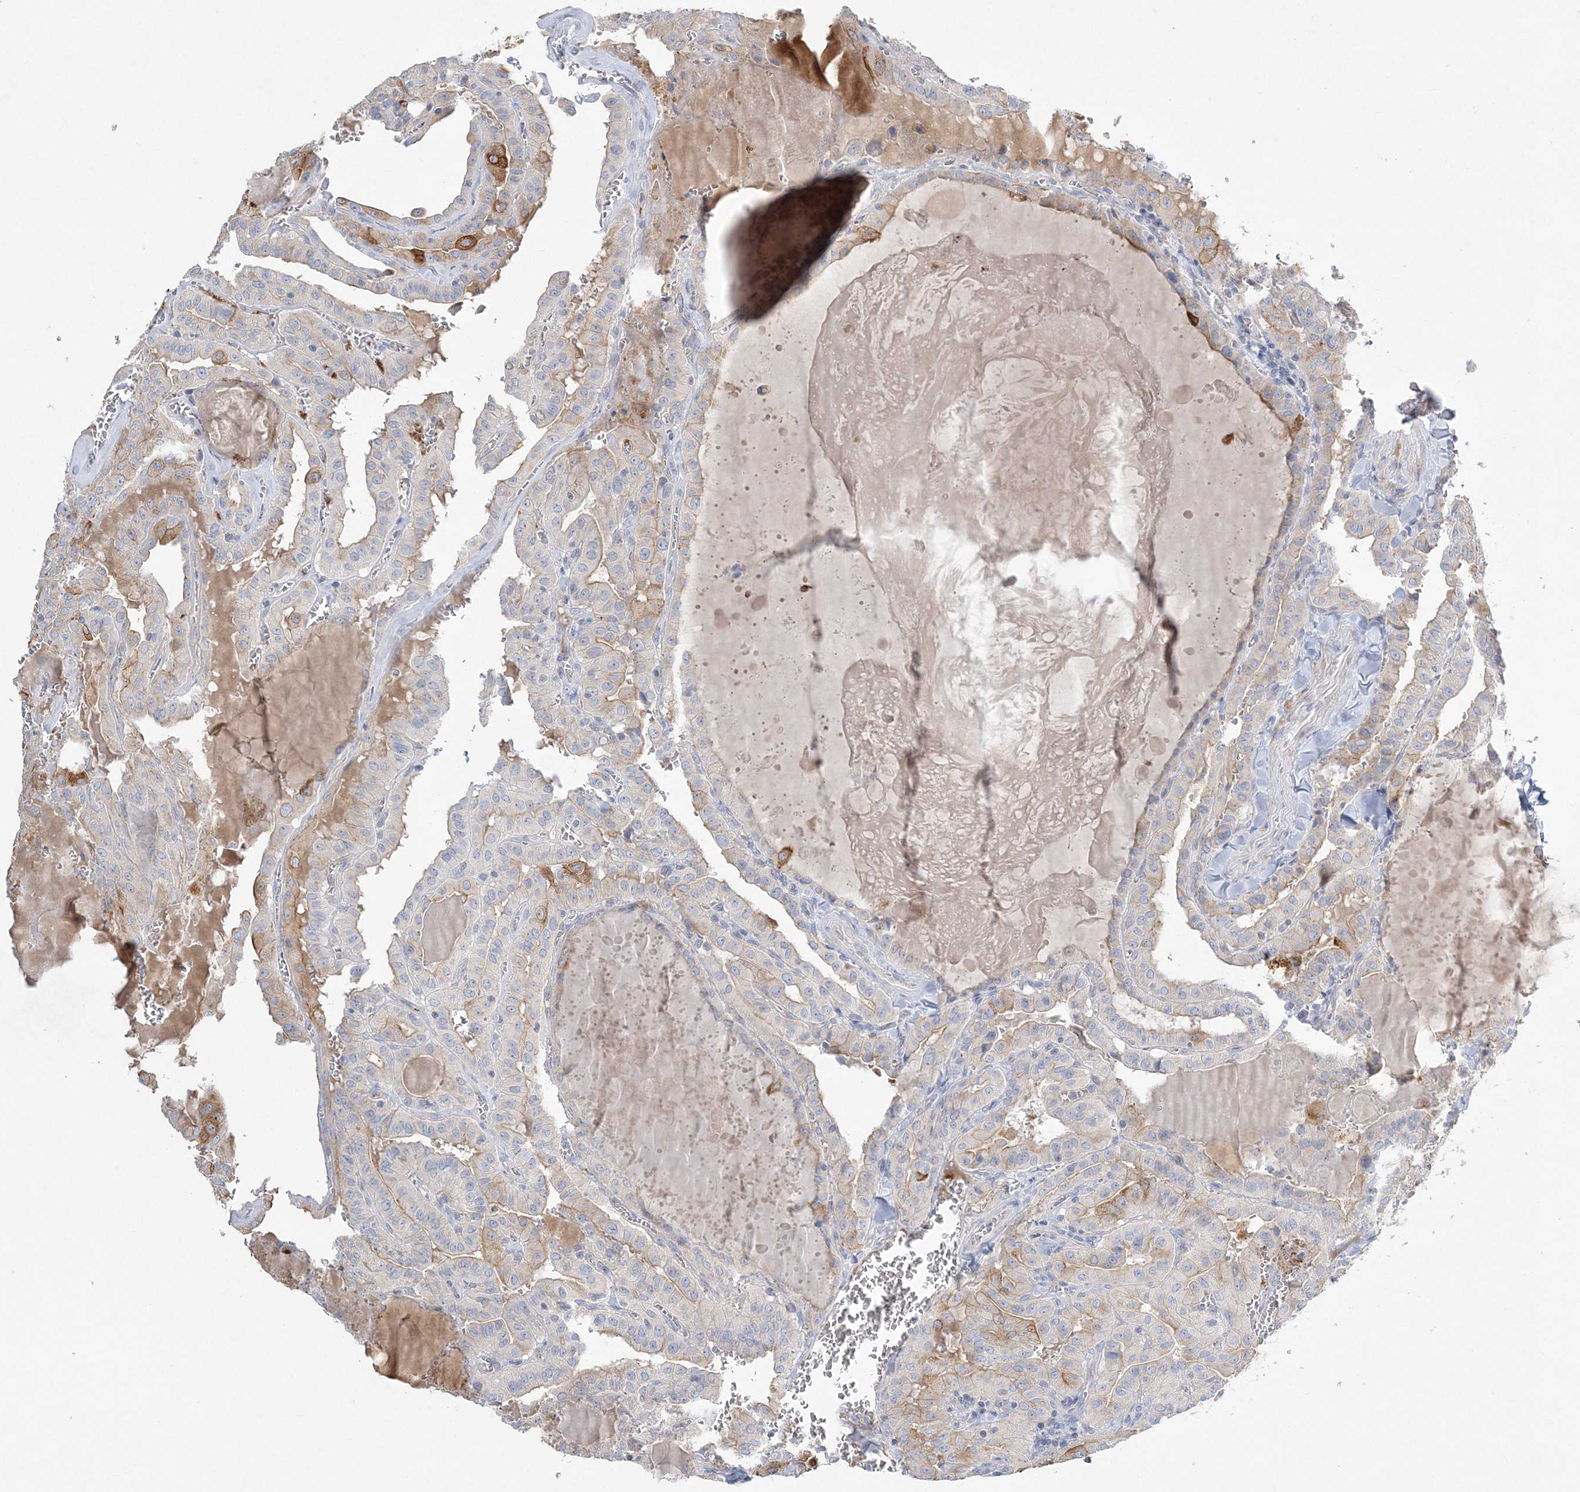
{"staining": {"intensity": "moderate", "quantity": "<25%", "location": "cytoplasmic/membranous"}, "tissue": "thyroid cancer", "cell_type": "Tumor cells", "image_type": "cancer", "snomed": [{"axis": "morphology", "description": "Papillary adenocarcinoma, NOS"}, {"axis": "topography", "description": "Thyroid gland"}], "caption": "A brown stain highlights moderate cytoplasmic/membranous staining of a protein in human papillary adenocarcinoma (thyroid) tumor cells.", "gene": "ADCK2", "patient": {"sex": "male", "age": 52}}